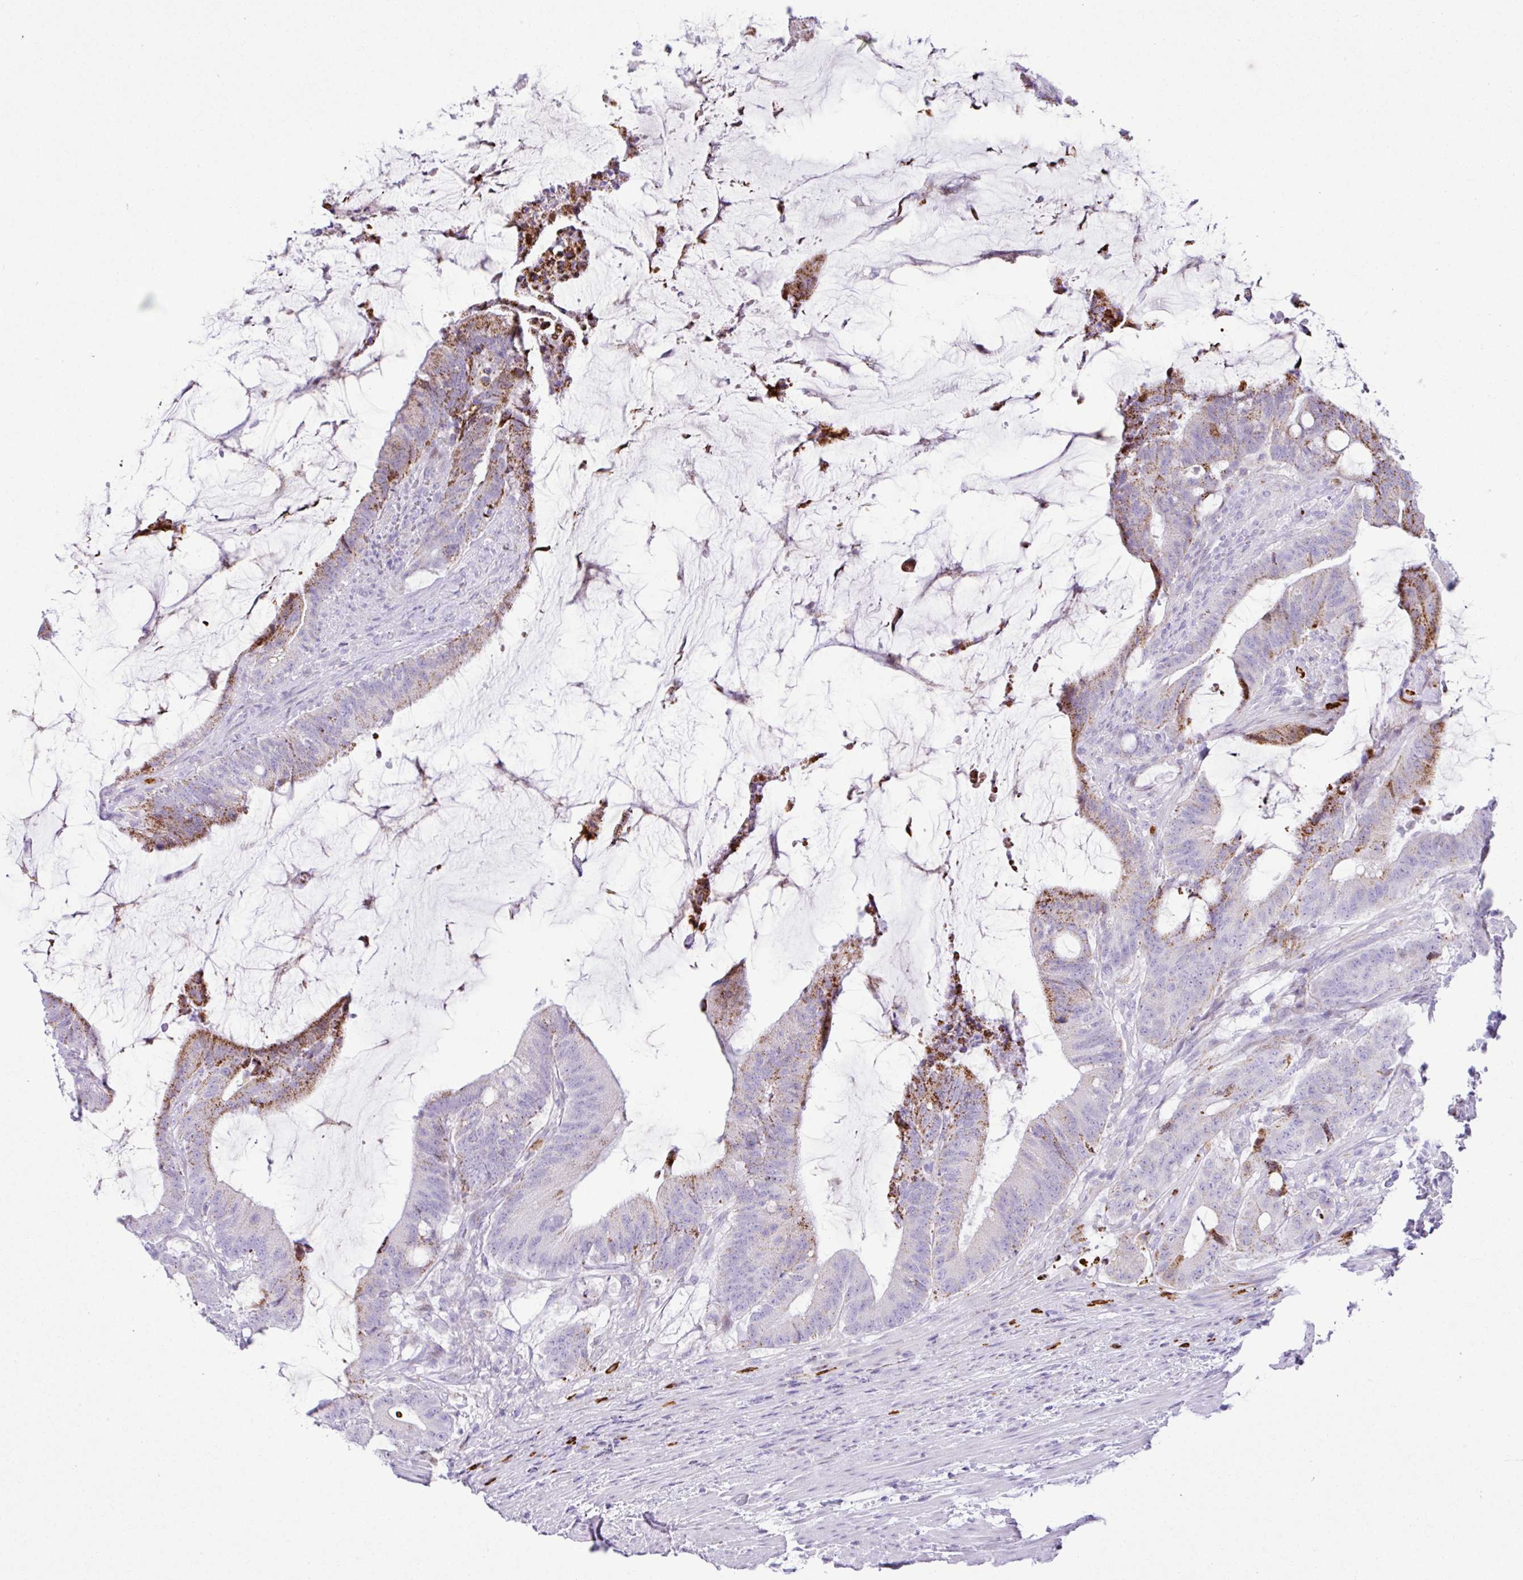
{"staining": {"intensity": "moderate", "quantity": "<25%", "location": "cytoplasmic/membranous"}, "tissue": "colorectal cancer", "cell_type": "Tumor cells", "image_type": "cancer", "snomed": [{"axis": "morphology", "description": "Adenocarcinoma, NOS"}, {"axis": "topography", "description": "Colon"}], "caption": "Colorectal cancer (adenocarcinoma) stained with a brown dye exhibits moderate cytoplasmic/membranous positive positivity in about <25% of tumor cells.", "gene": "RCAN2", "patient": {"sex": "female", "age": 43}}